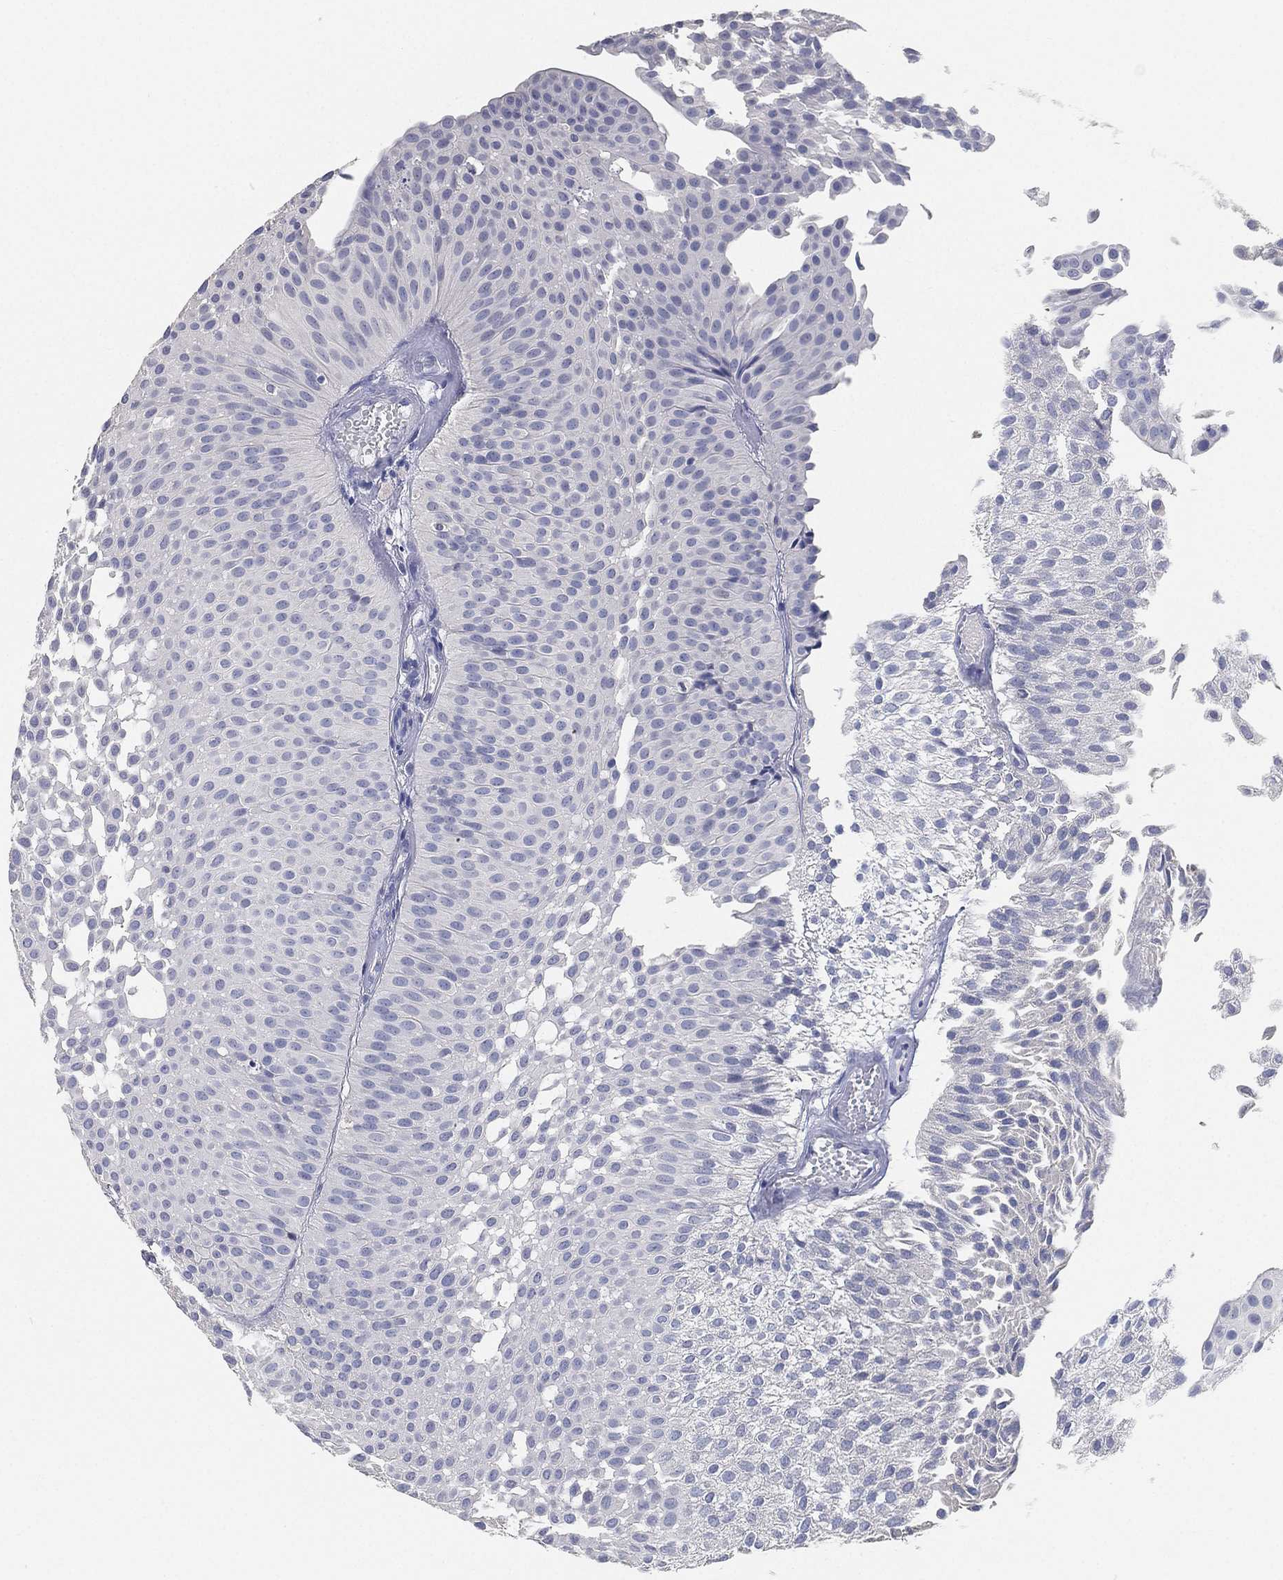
{"staining": {"intensity": "negative", "quantity": "none", "location": "none"}, "tissue": "urothelial cancer", "cell_type": "Tumor cells", "image_type": "cancer", "snomed": [{"axis": "morphology", "description": "Urothelial carcinoma, Low grade"}, {"axis": "topography", "description": "Urinary bladder"}], "caption": "Protein analysis of urothelial cancer demonstrates no significant positivity in tumor cells.", "gene": "FAM187B", "patient": {"sex": "male", "age": 64}}